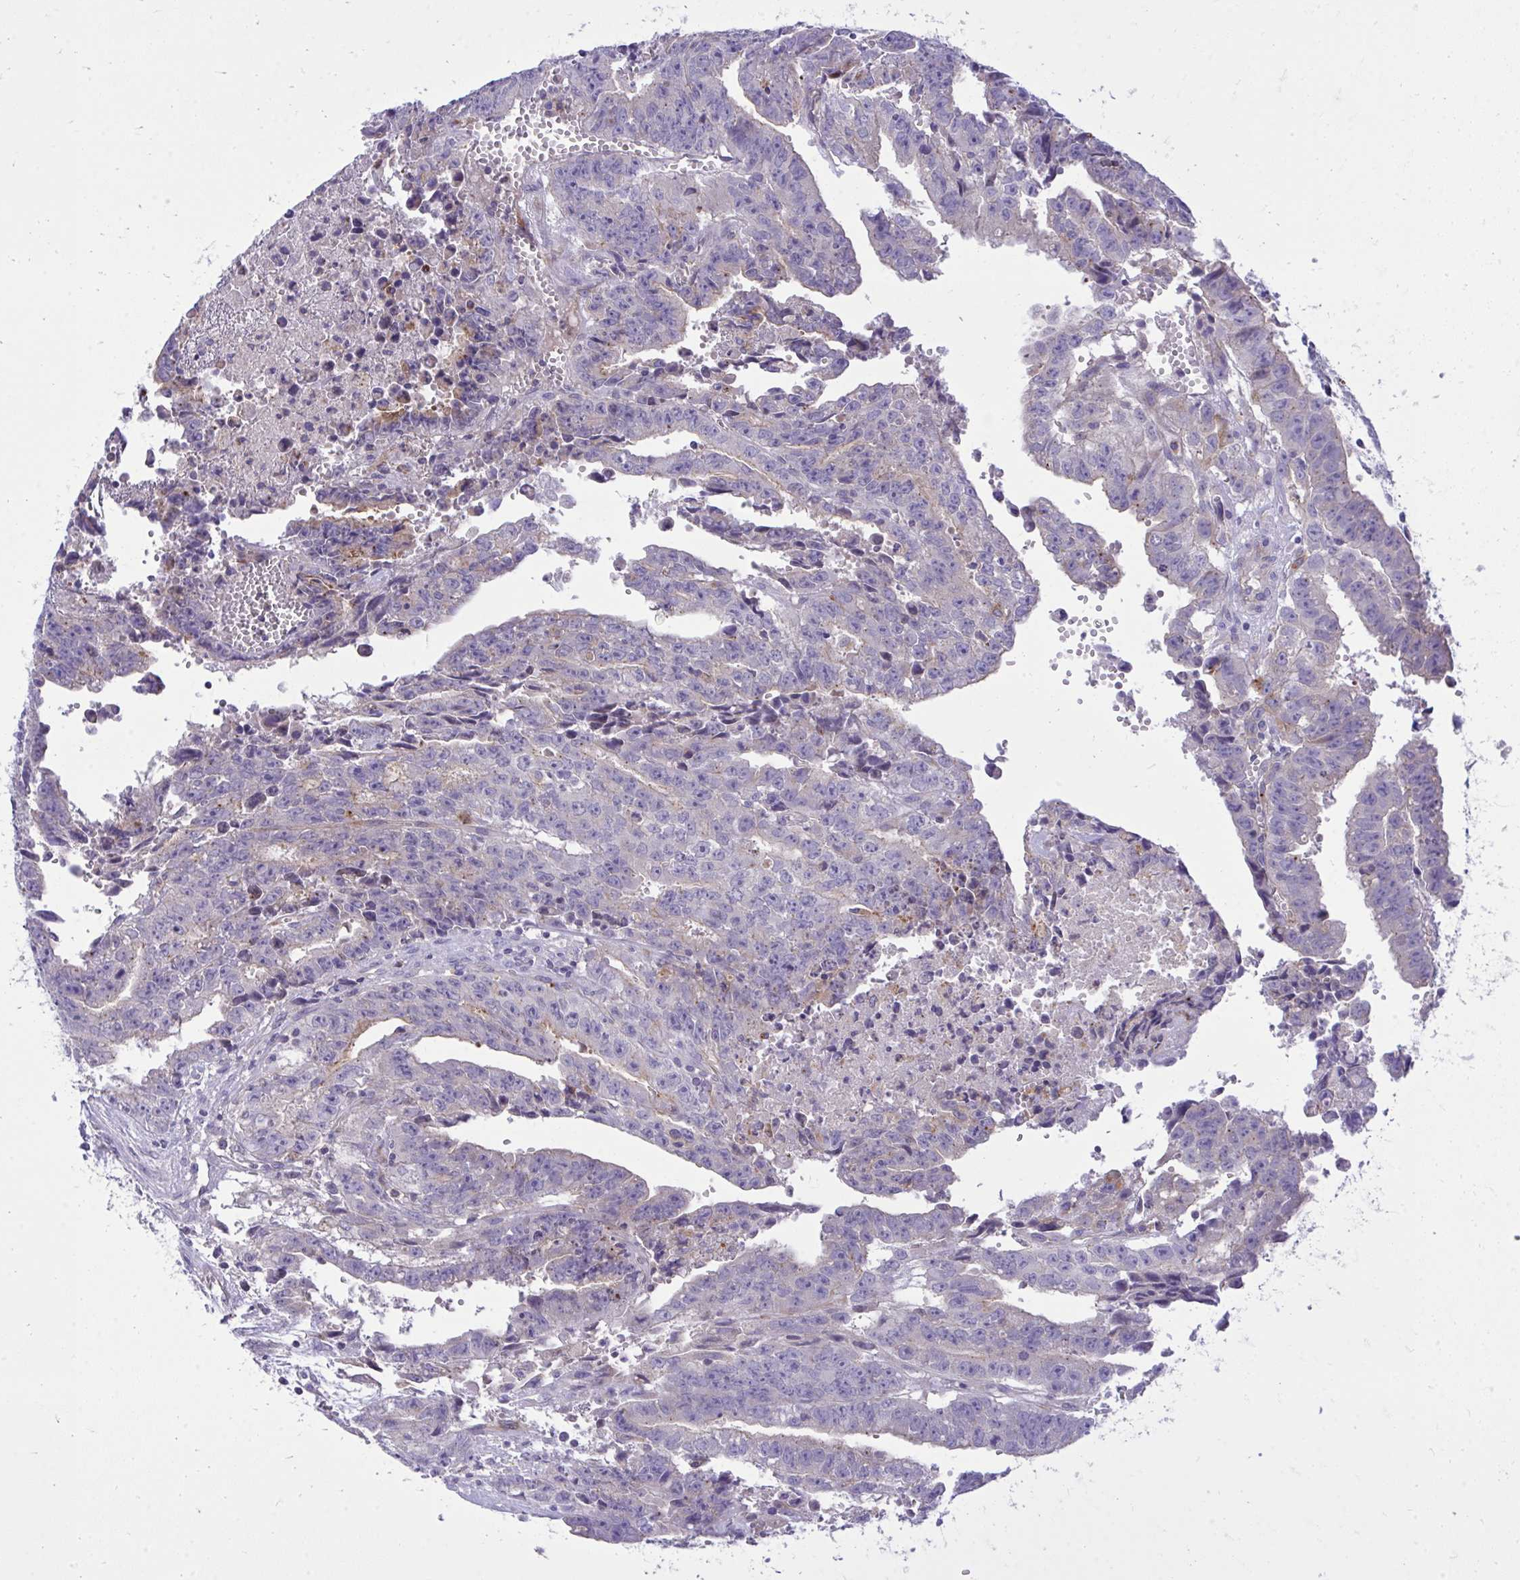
{"staining": {"intensity": "negative", "quantity": "none", "location": "none"}, "tissue": "testis cancer", "cell_type": "Tumor cells", "image_type": "cancer", "snomed": [{"axis": "morphology", "description": "Carcinoma, Embryonal, NOS"}, {"axis": "morphology", "description": "Teratoma, malignant, NOS"}, {"axis": "topography", "description": "Testis"}], "caption": "Micrograph shows no significant protein staining in tumor cells of testis cancer (teratoma (malignant)). (DAB immunohistochemistry, high magnification).", "gene": "TP53I11", "patient": {"sex": "male", "age": 24}}